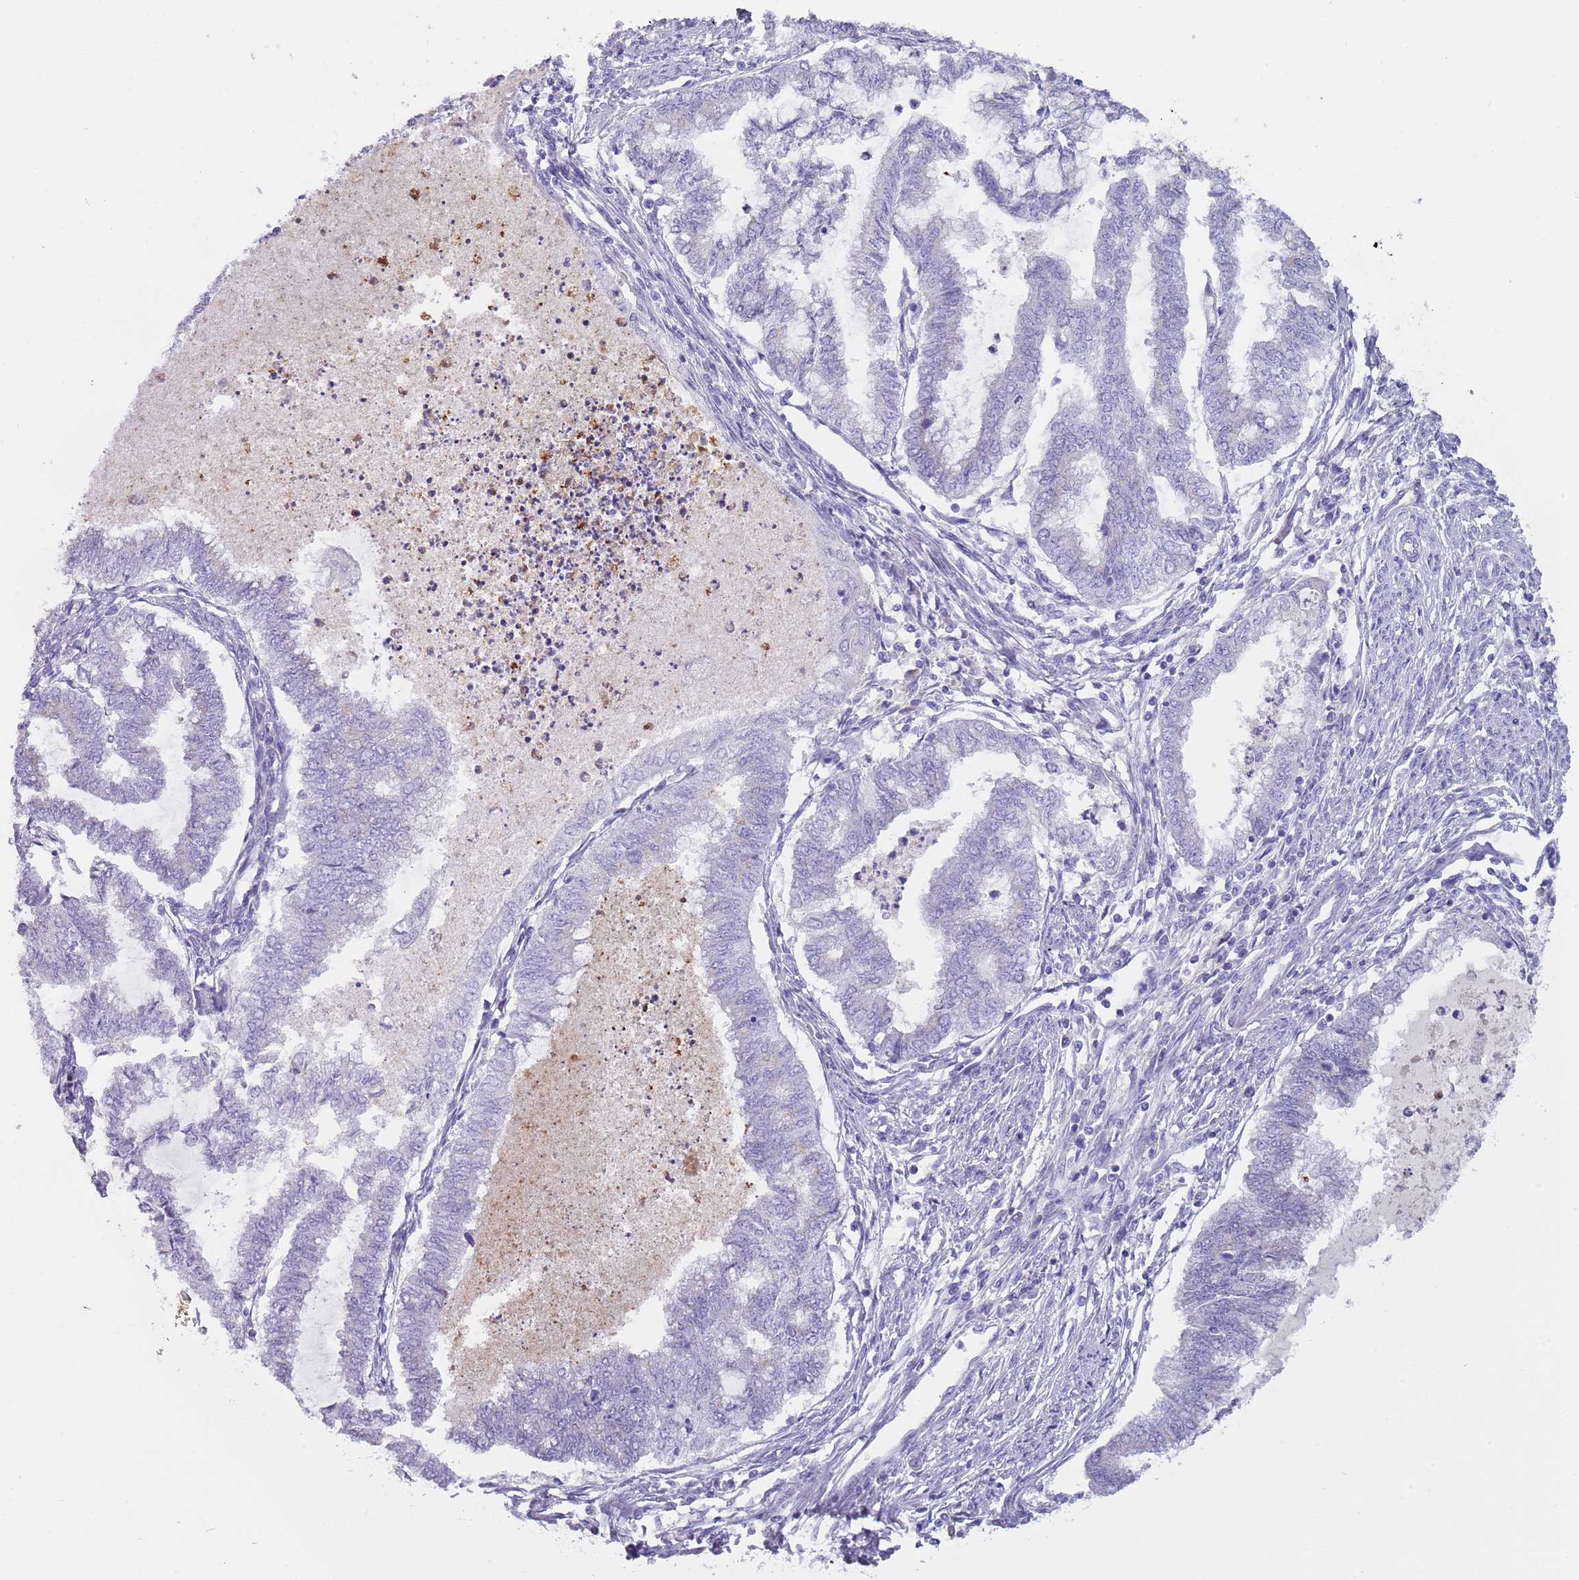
{"staining": {"intensity": "negative", "quantity": "none", "location": "none"}, "tissue": "endometrial cancer", "cell_type": "Tumor cells", "image_type": "cancer", "snomed": [{"axis": "morphology", "description": "Adenocarcinoma, NOS"}, {"axis": "topography", "description": "Endometrium"}], "caption": "A photomicrograph of endometrial cancer (adenocarcinoma) stained for a protein reveals no brown staining in tumor cells. (DAB immunohistochemistry, high magnification).", "gene": "NBPF6", "patient": {"sex": "female", "age": 79}}